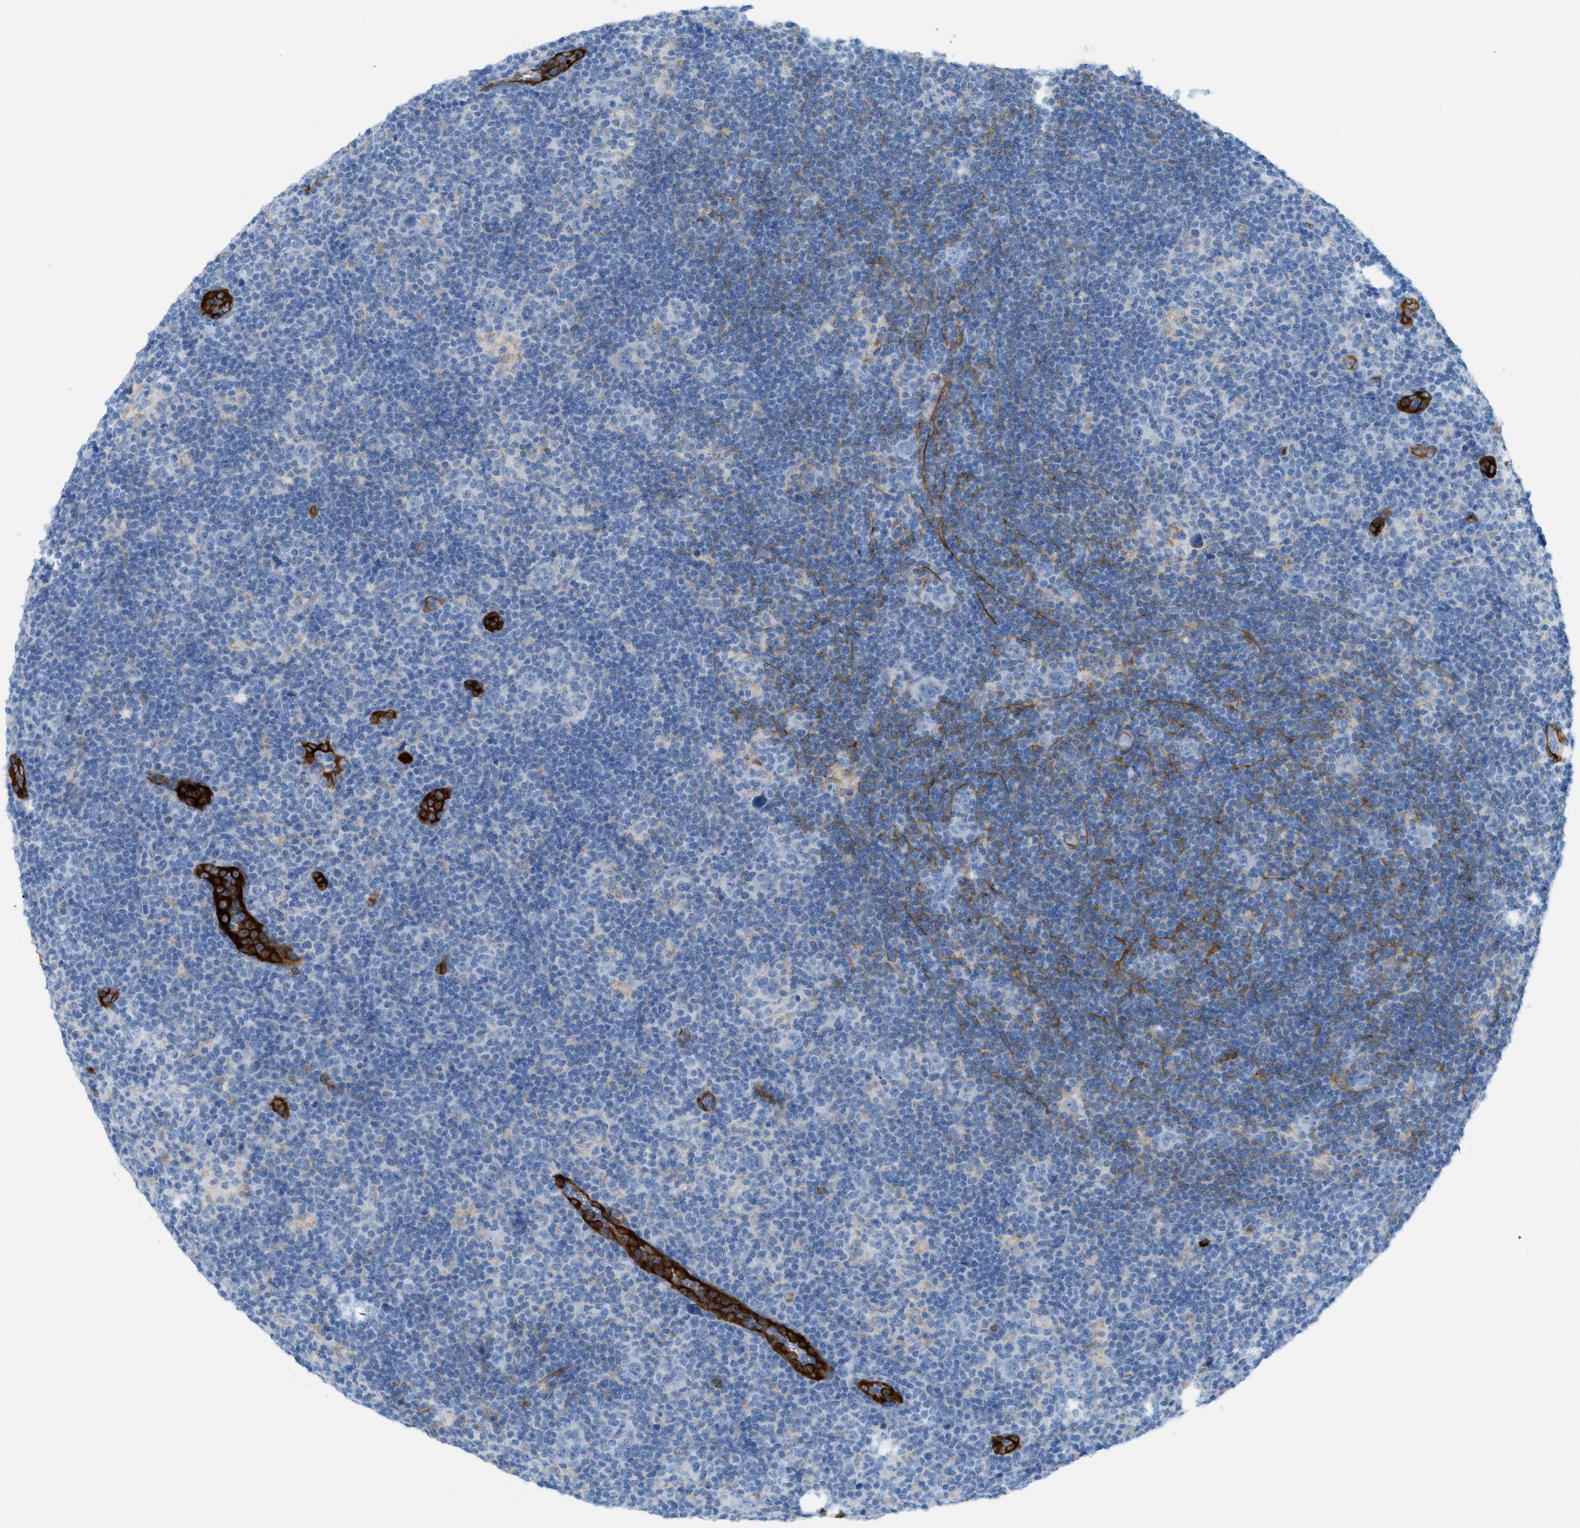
{"staining": {"intensity": "weak", "quantity": "<25%", "location": "cytoplasmic/membranous"}, "tissue": "lymphoma", "cell_type": "Tumor cells", "image_type": "cancer", "snomed": [{"axis": "morphology", "description": "Hodgkin's disease, NOS"}, {"axis": "topography", "description": "Lymph node"}], "caption": "Human lymphoma stained for a protein using immunohistochemistry (IHC) reveals no staining in tumor cells.", "gene": "MYH11", "patient": {"sex": "female", "age": 57}}